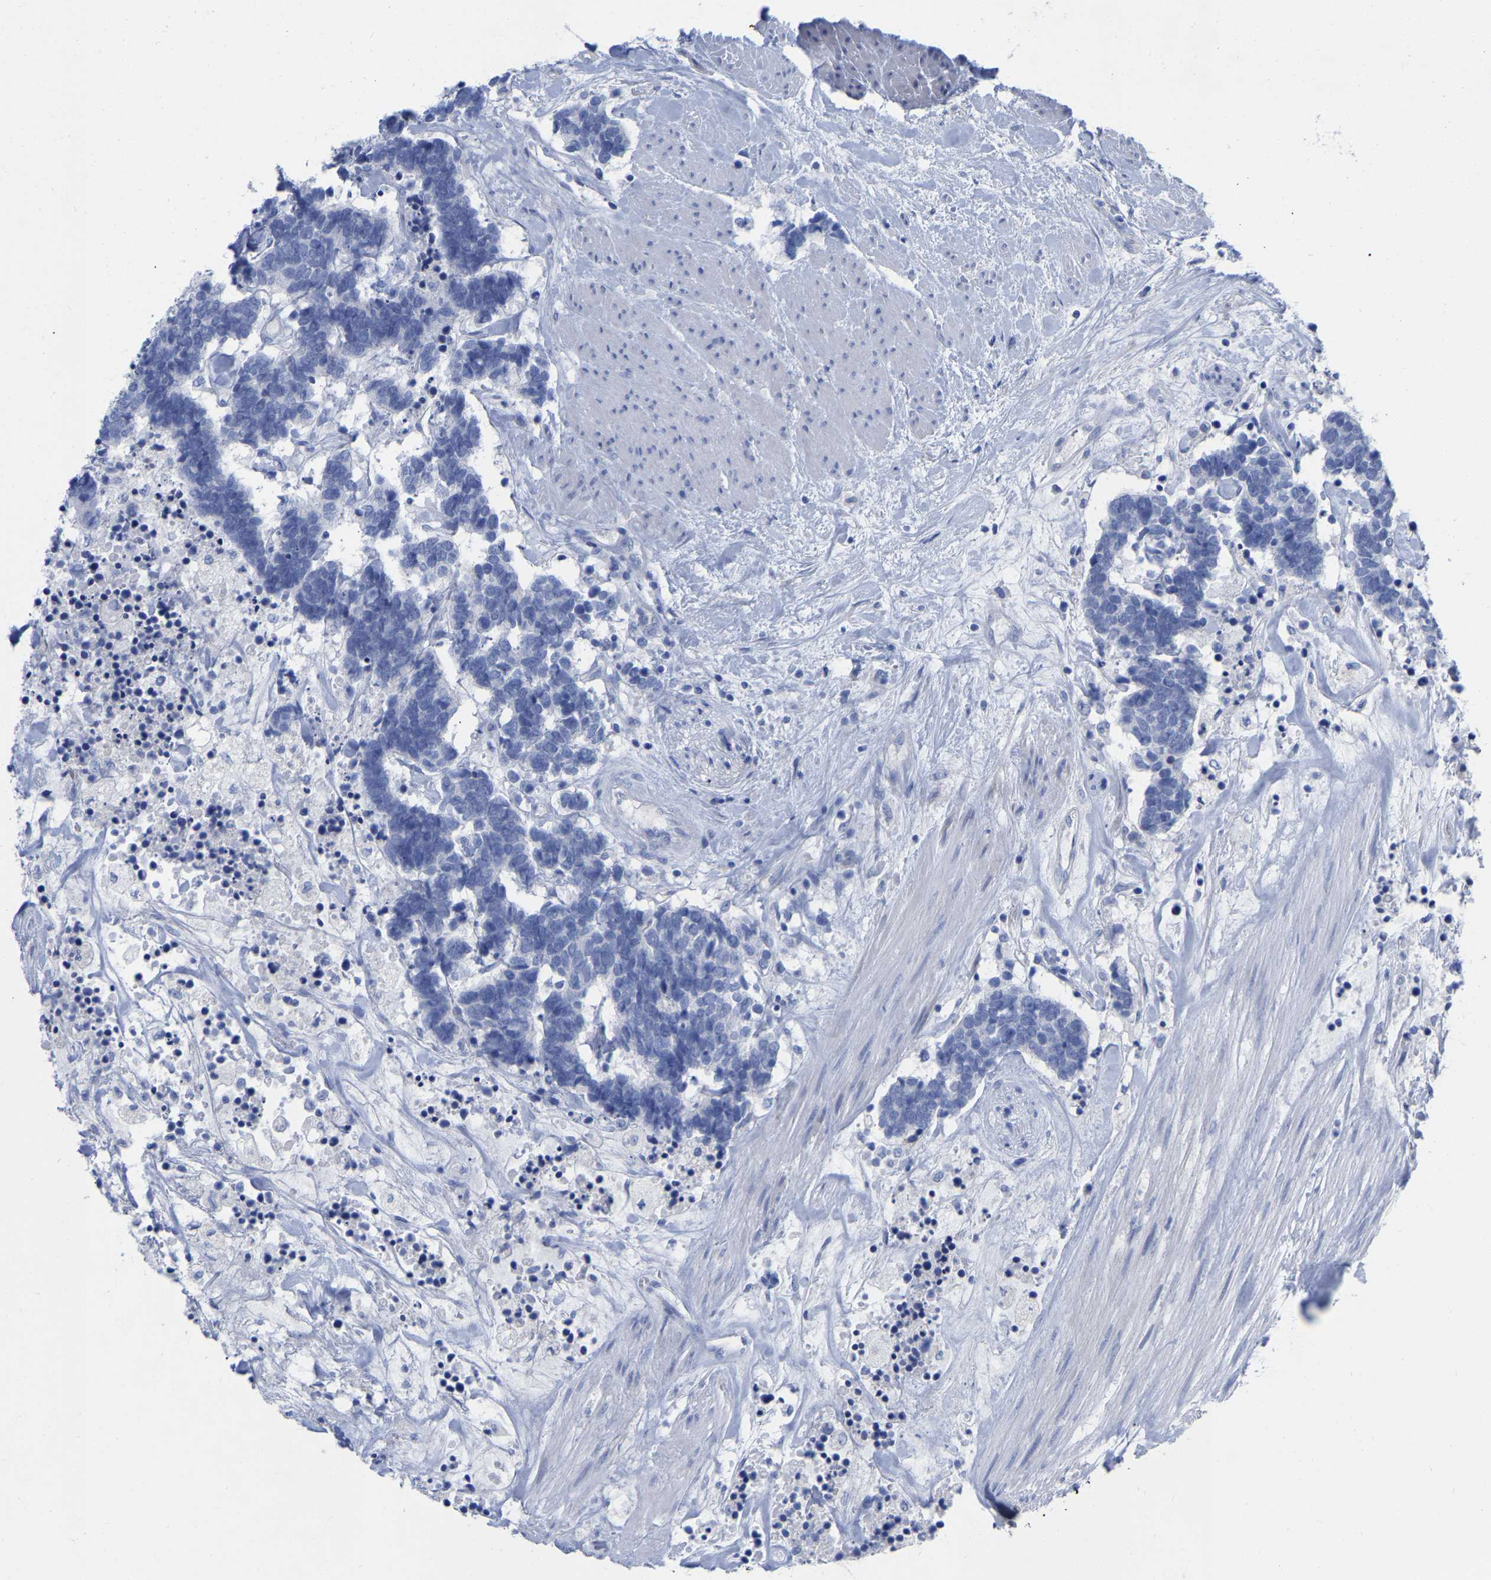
{"staining": {"intensity": "negative", "quantity": "none", "location": "none"}, "tissue": "carcinoid", "cell_type": "Tumor cells", "image_type": "cancer", "snomed": [{"axis": "morphology", "description": "Carcinoma, NOS"}, {"axis": "morphology", "description": "Carcinoid, malignant, NOS"}, {"axis": "topography", "description": "Urinary bladder"}], "caption": "Tumor cells show no significant positivity in carcinoma.", "gene": "HAPLN1", "patient": {"sex": "male", "age": 57}}